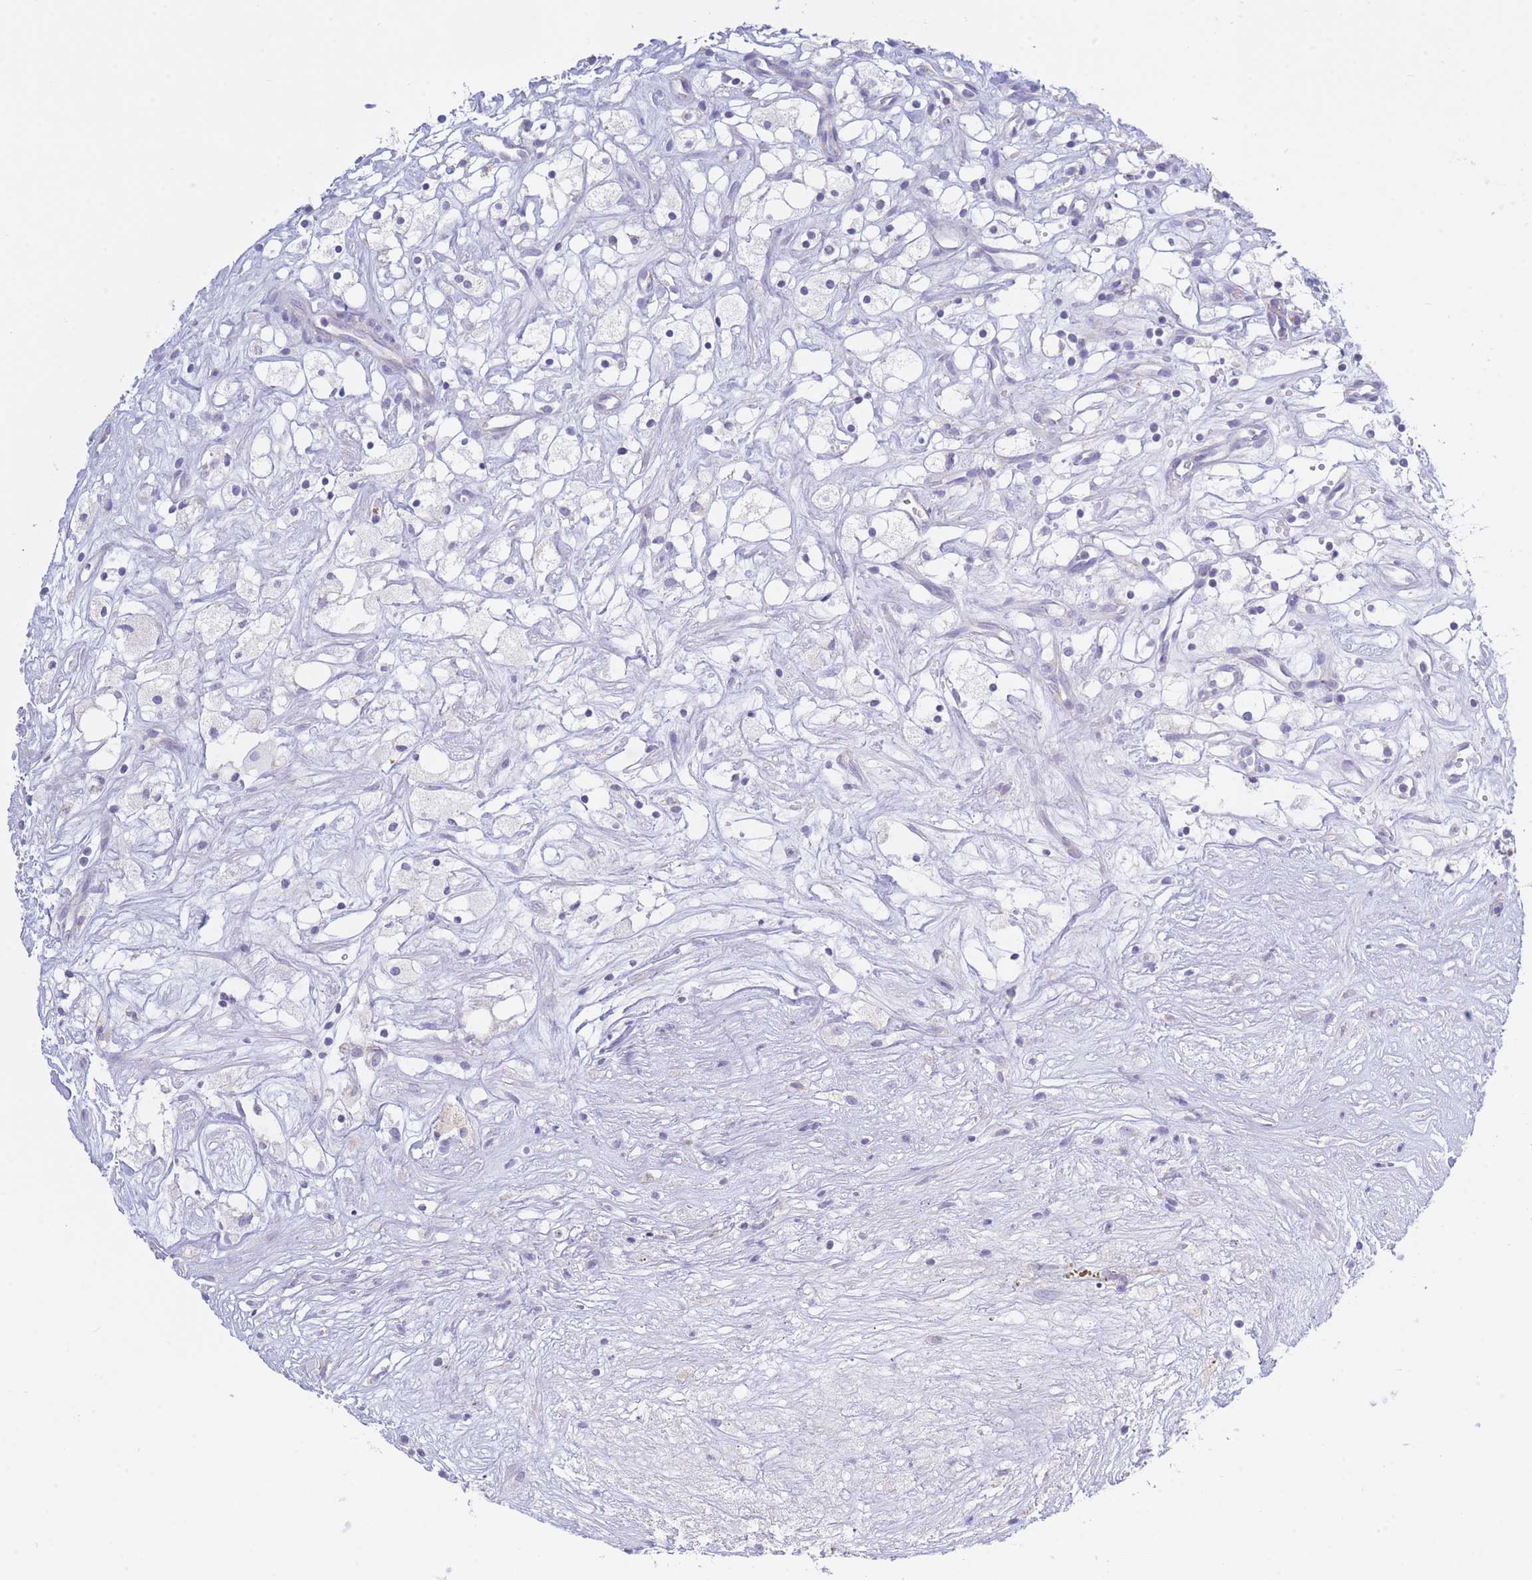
{"staining": {"intensity": "negative", "quantity": "none", "location": "none"}, "tissue": "renal cancer", "cell_type": "Tumor cells", "image_type": "cancer", "snomed": [{"axis": "morphology", "description": "Adenocarcinoma, NOS"}, {"axis": "topography", "description": "Kidney"}], "caption": "An image of adenocarcinoma (renal) stained for a protein demonstrates no brown staining in tumor cells.", "gene": "NANP", "patient": {"sex": "male", "age": 59}}